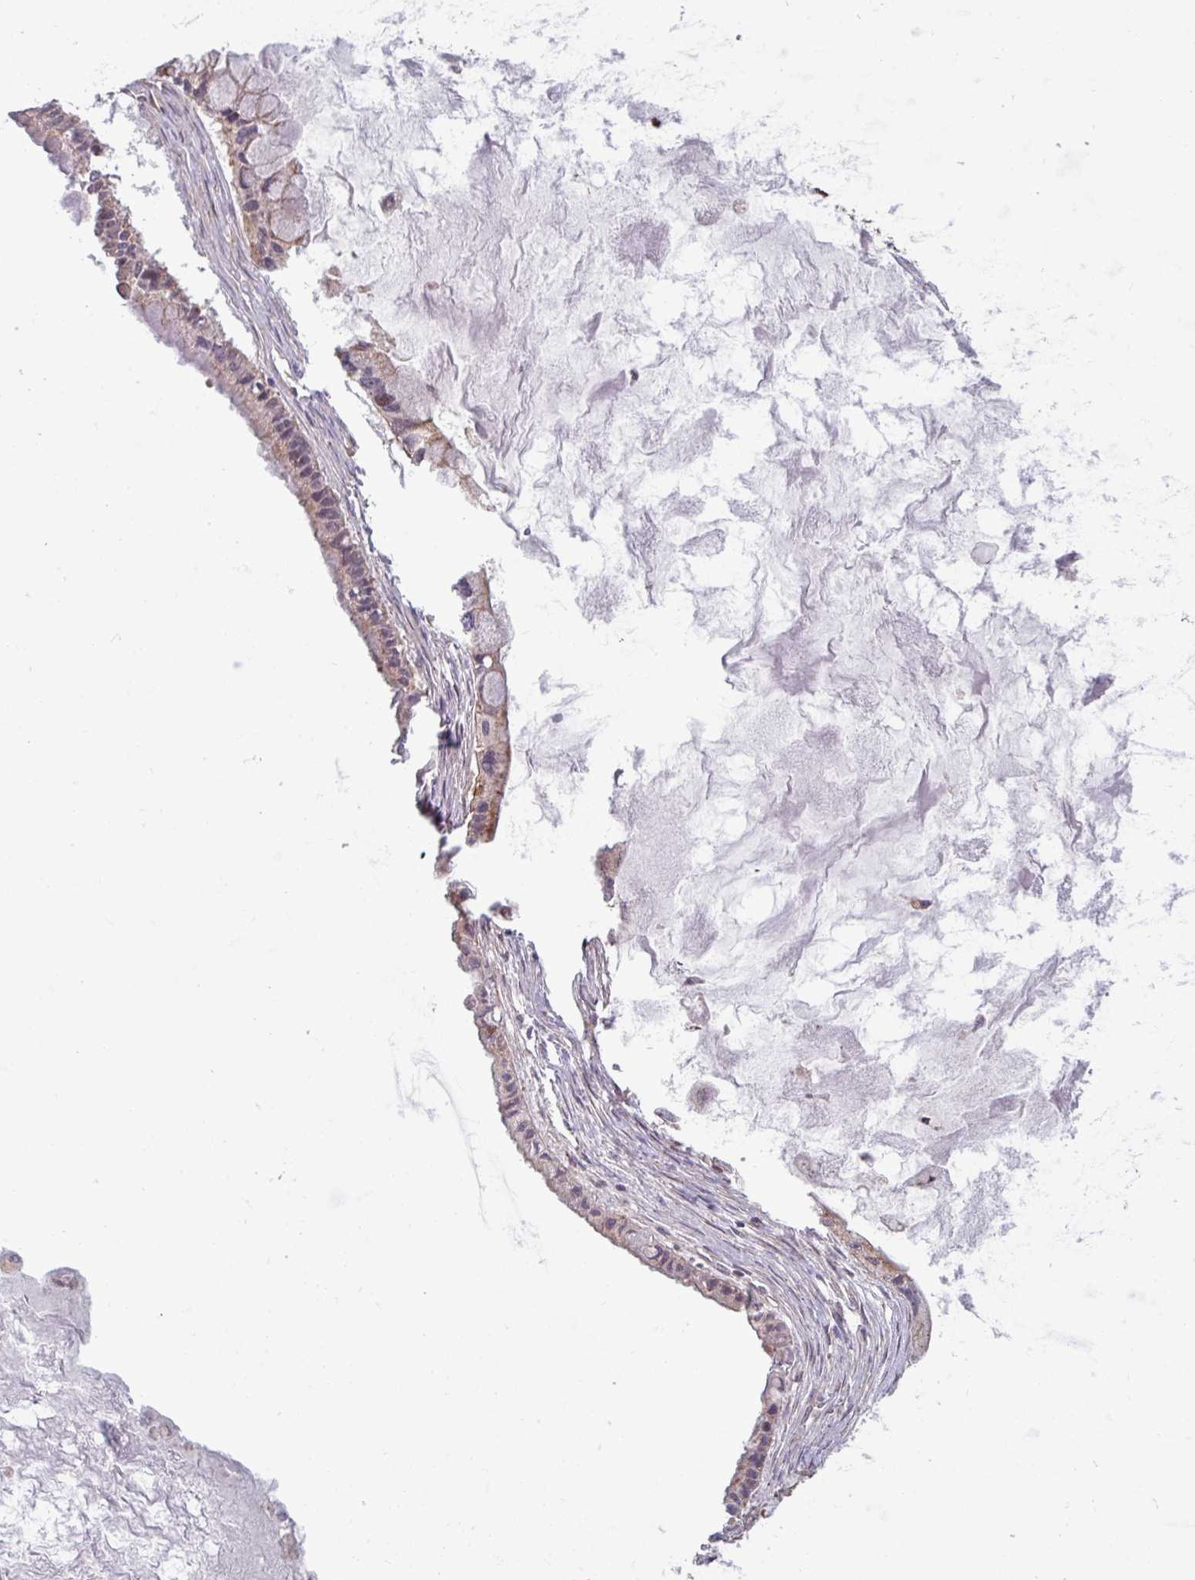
{"staining": {"intensity": "weak", "quantity": "25%-75%", "location": "cytoplasmic/membranous"}, "tissue": "ovarian cancer", "cell_type": "Tumor cells", "image_type": "cancer", "snomed": [{"axis": "morphology", "description": "Cystadenocarcinoma, mucinous, NOS"}, {"axis": "topography", "description": "Ovary"}], "caption": "Mucinous cystadenocarcinoma (ovarian) tissue demonstrates weak cytoplasmic/membranous expression in about 25%-75% of tumor cells, visualized by immunohistochemistry. The protein of interest is shown in brown color, while the nuclei are stained blue.", "gene": "COX7C", "patient": {"sex": "female", "age": 63}}